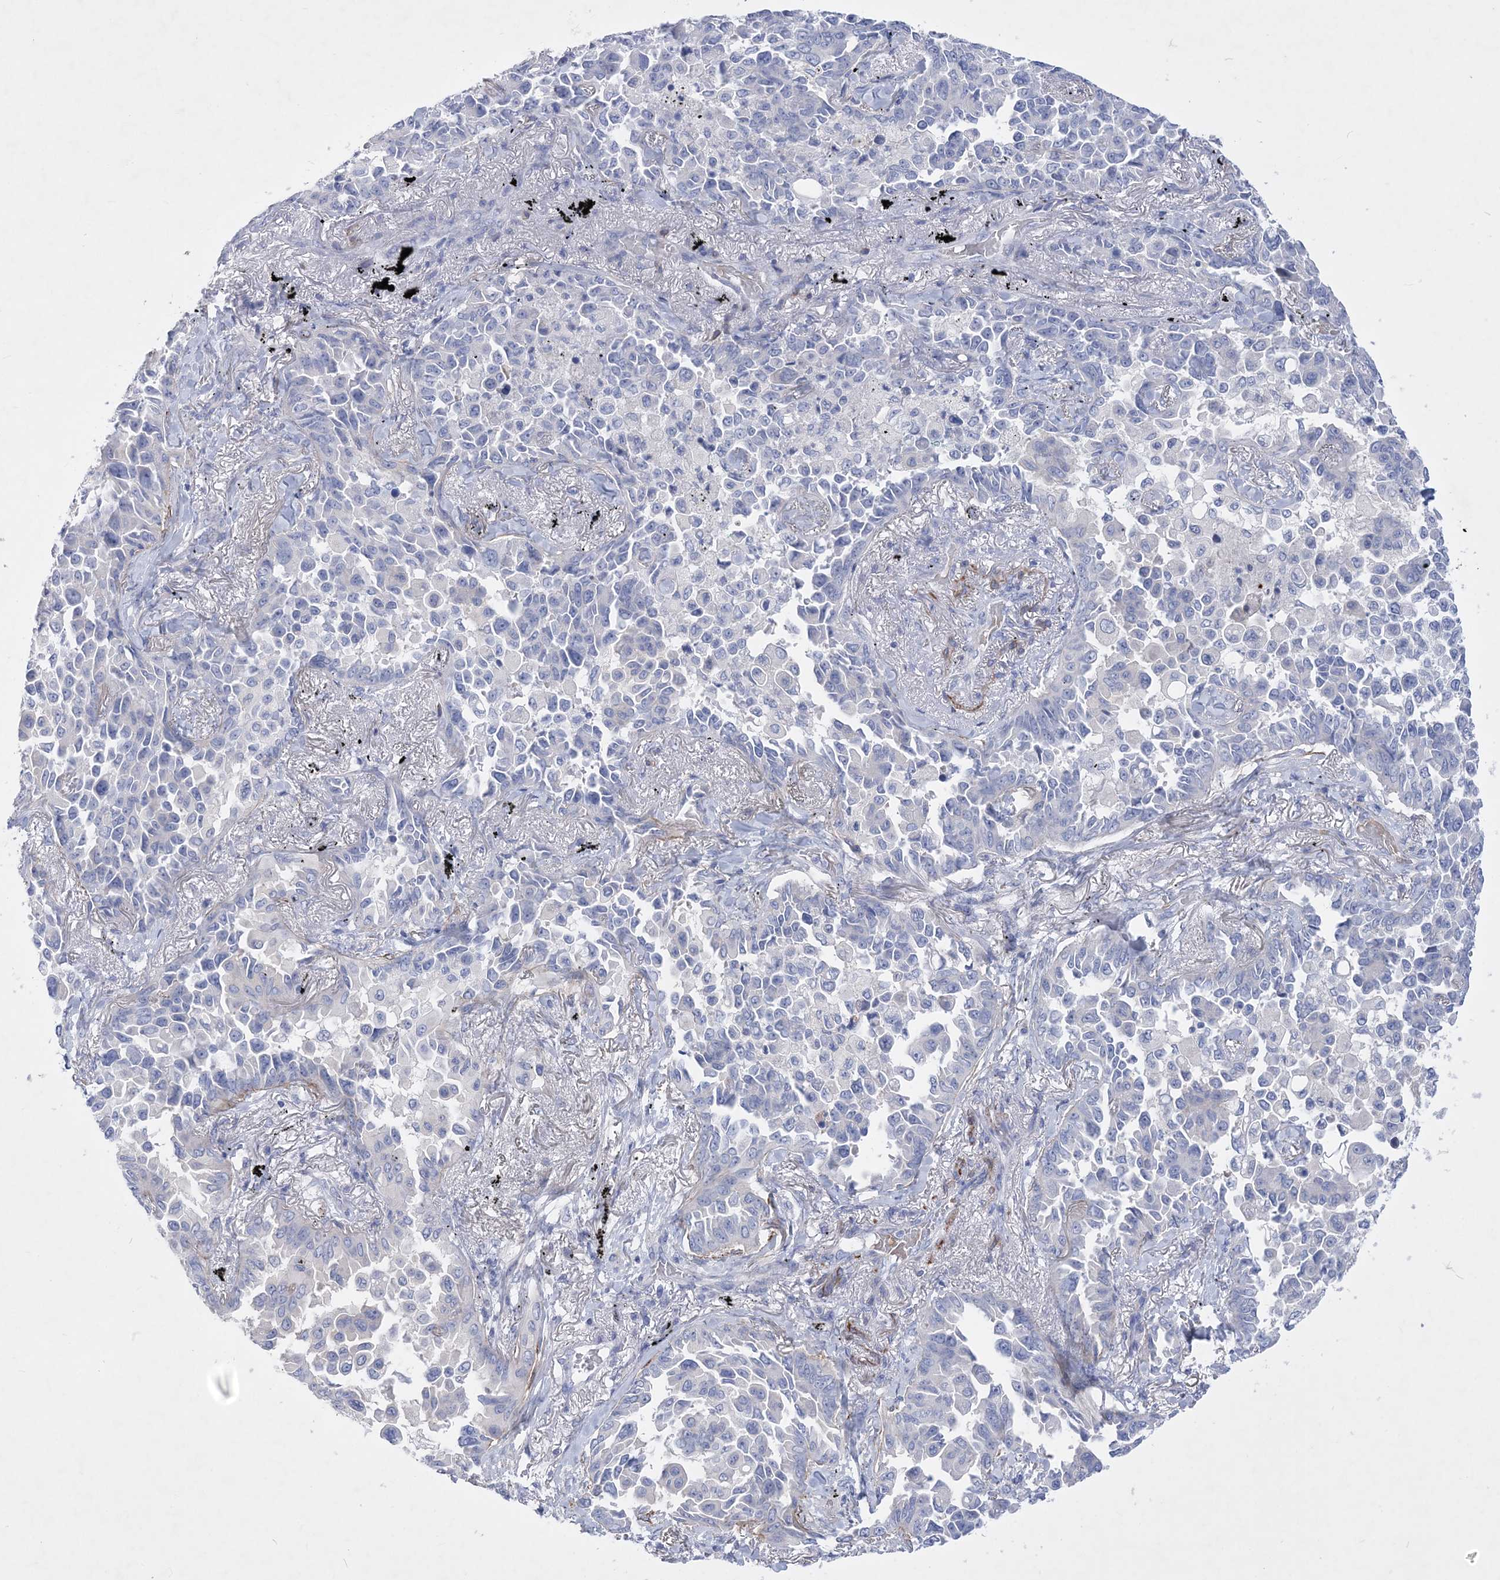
{"staining": {"intensity": "negative", "quantity": "none", "location": "none"}, "tissue": "lung cancer", "cell_type": "Tumor cells", "image_type": "cancer", "snomed": [{"axis": "morphology", "description": "Adenocarcinoma, NOS"}, {"axis": "topography", "description": "Lung"}], "caption": "Immunohistochemical staining of lung cancer reveals no significant staining in tumor cells. (DAB (3,3'-diaminobenzidine) immunohistochemistry, high magnification).", "gene": "WDR74", "patient": {"sex": "female", "age": 67}}